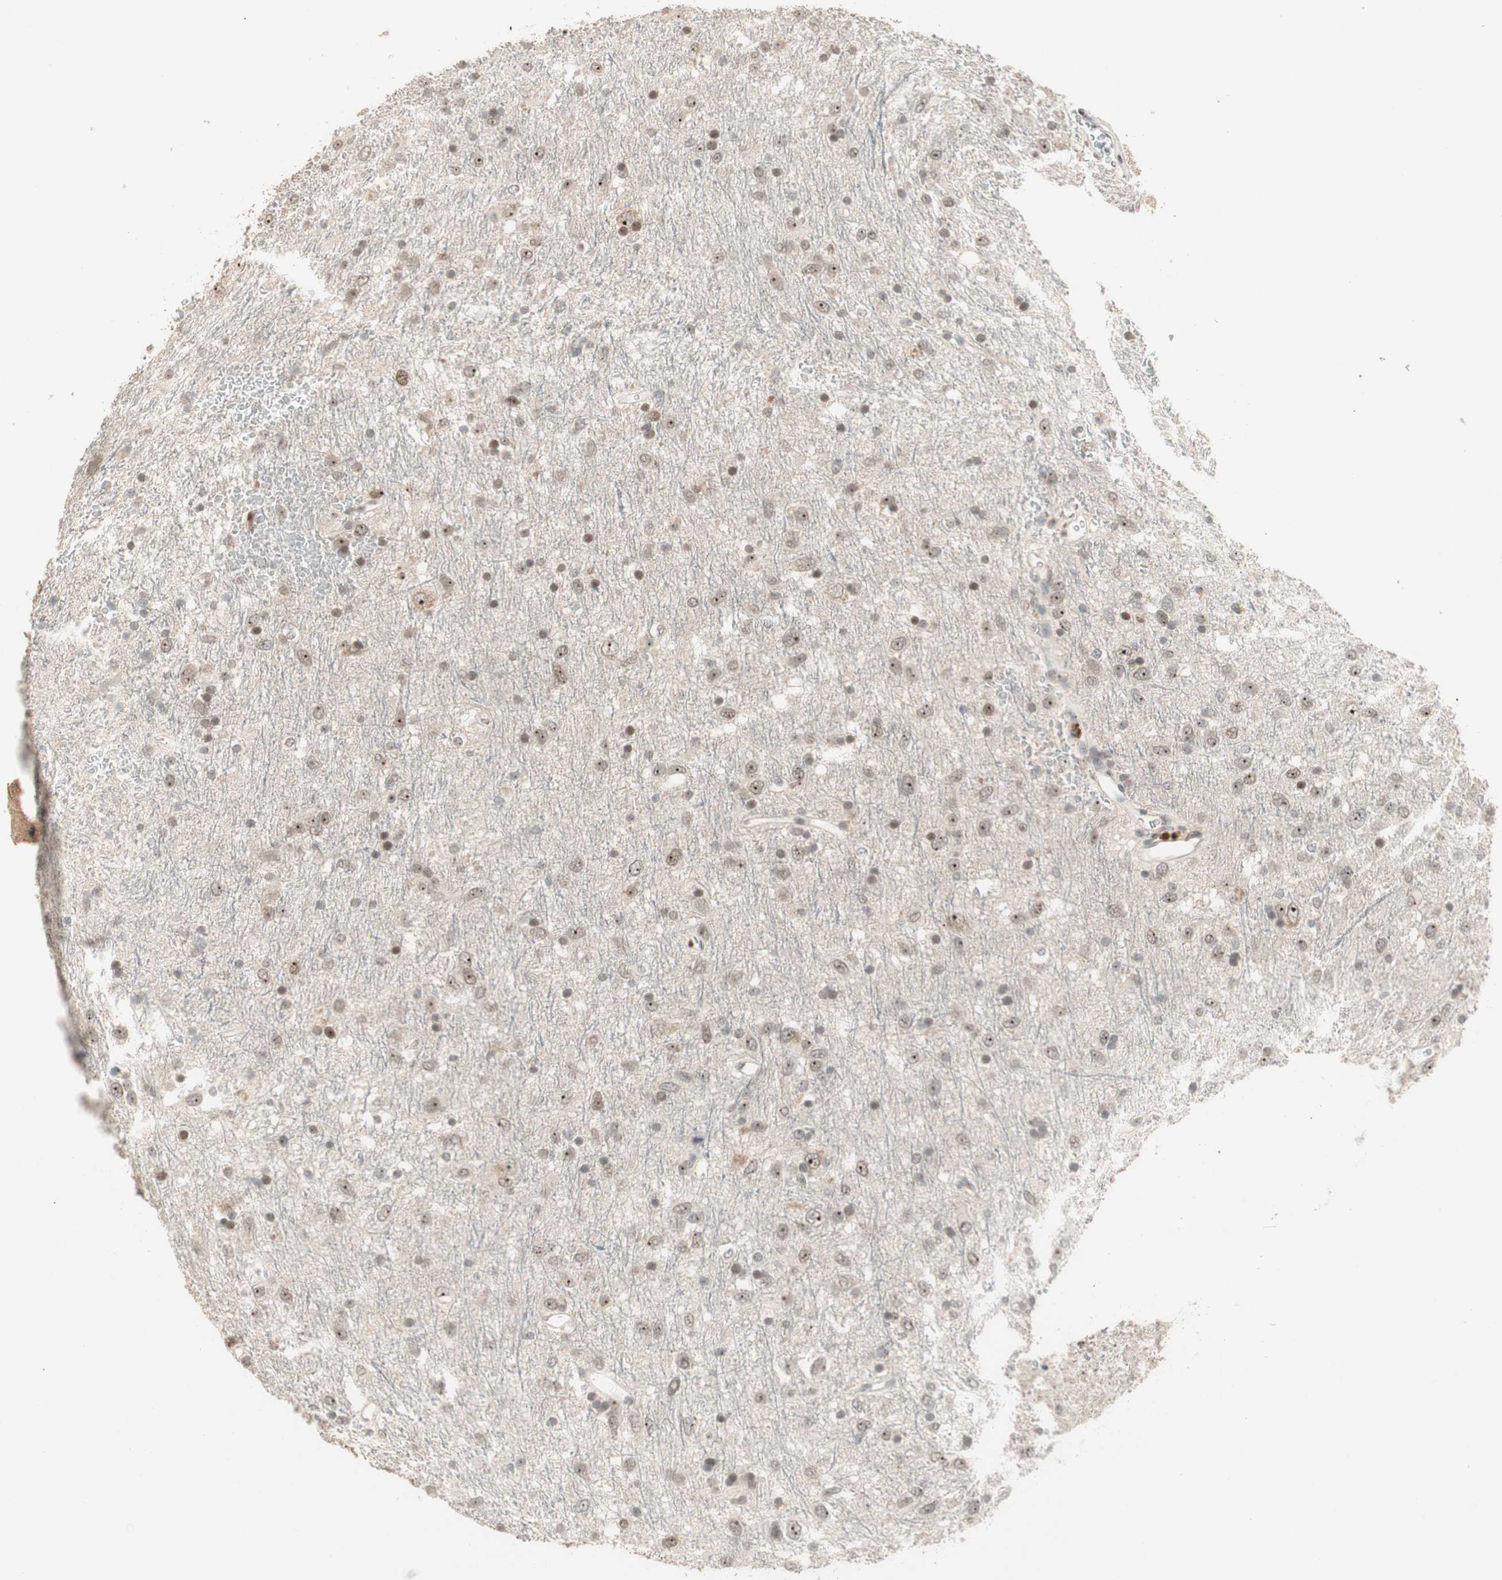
{"staining": {"intensity": "moderate", "quantity": ">75%", "location": "nuclear"}, "tissue": "glioma", "cell_type": "Tumor cells", "image_type": "cancer", "snomed": [{"axis": "morphology", "description": "Glioma, malignant, Low grade"}, {"axis": "topography", "description": "Brain"}], "caption": "Protein staining by immunohistochemistry (IHC) reveals moderate nuclear expression in about >75% of tumor cells in malignant low-grade glioma.", "gene": "ETV4", "patient": {"sex": "male", "age": 77}}